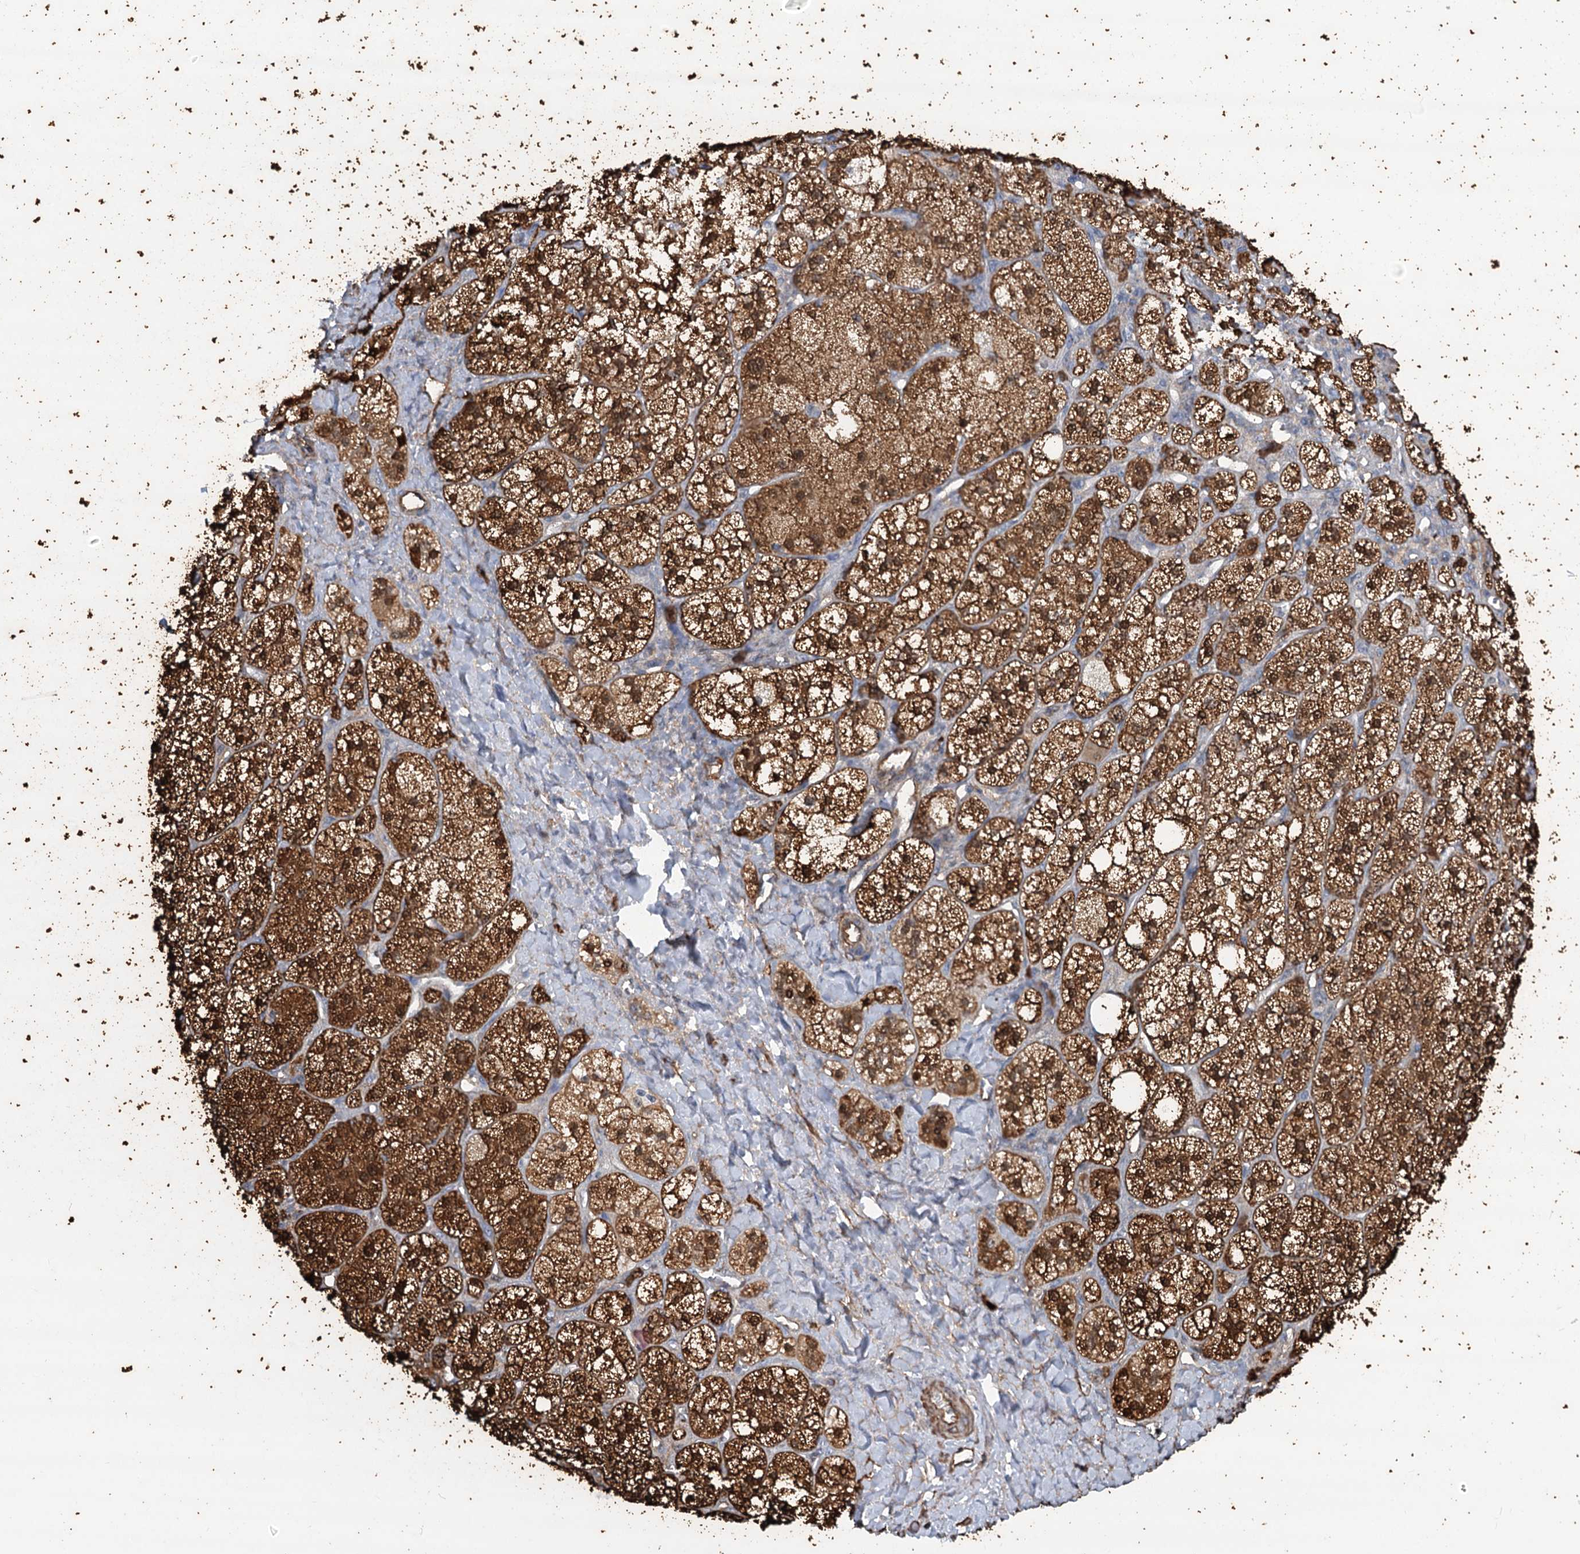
{"staining": {"intensity": "strong", "quantity": ">75%", "location": "cytoplasmic/membranous,nuclear"}, "tissue": "adrenal gland", "cell_type": "Glandular cells", "image_type": "normal", "snomed": [{"axis": "morphology", "description": "Normal tissue, NOS"}, {"axis": "topography", "description": "Adrenal gland"}], "caption": "Protein staining exhibits strong cytoplasmic/membranous,nuclear positivity in approximately >75% of glandular cells in benign adrenal gland. (brown staining indicates protein expression, while blue staining denotes nuclei).", "gene": "WDR36", "patient": {"sex": "male", "age": 61}}